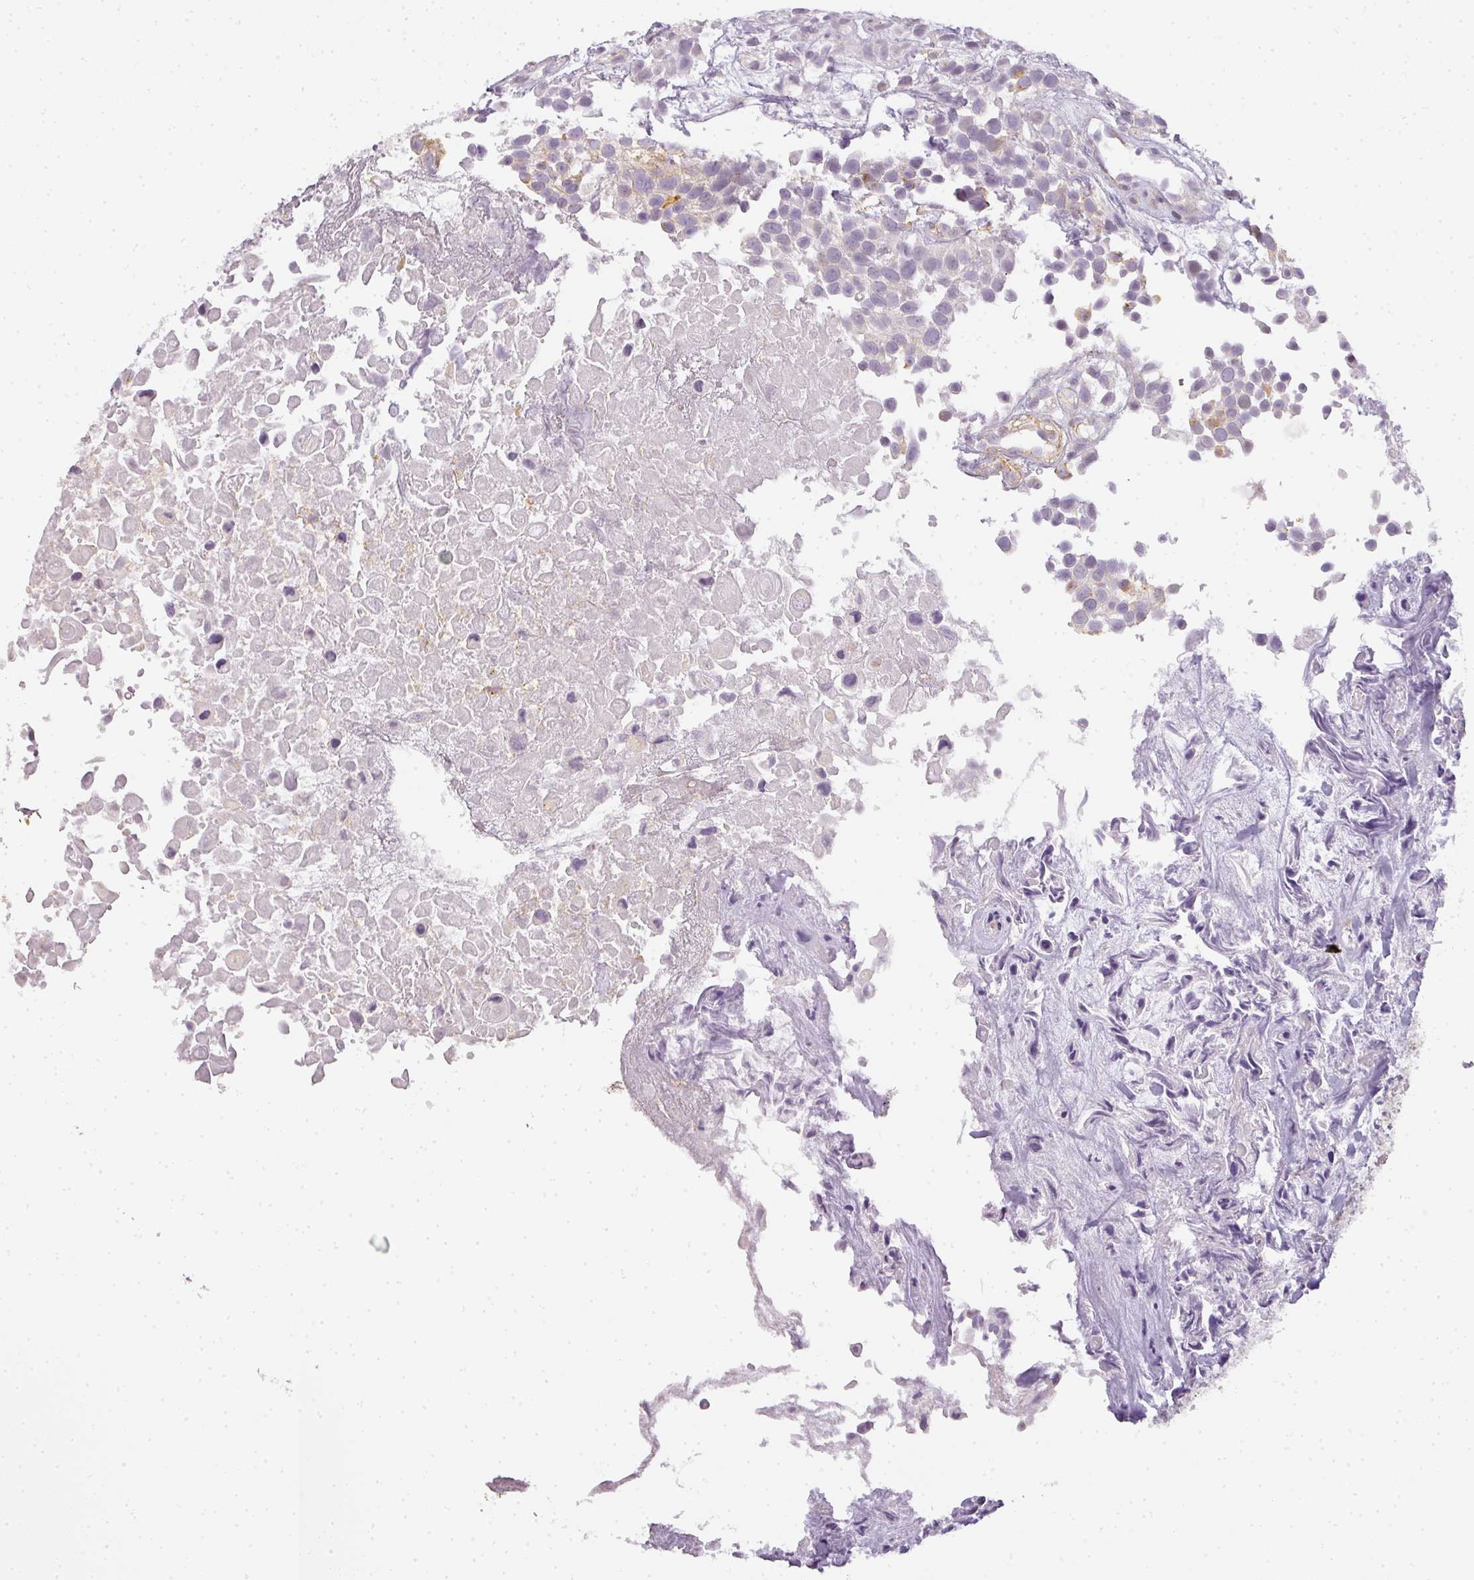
{"staining": {"intensity": "weak", "quantity": "<25%", "location": "cytoplasmic/membranous"}, "tissue": "urothelial cancer", "cell_type": "Tumor cells", "image_type": "cancer", "snomed": [{"axis": "morphology", "description": "Urothelial carcinoma, High grade"}, {"axis": "topography", "description": "Urinary bladder"}], "caption": "DAB (3,3'-diaminobenzidine) immunohistochemical staining of urothelial cancer reveals no significant expression in tumor cells.", "gene": "TMEM42", "patient": {"sex": "male", "age": 56}}